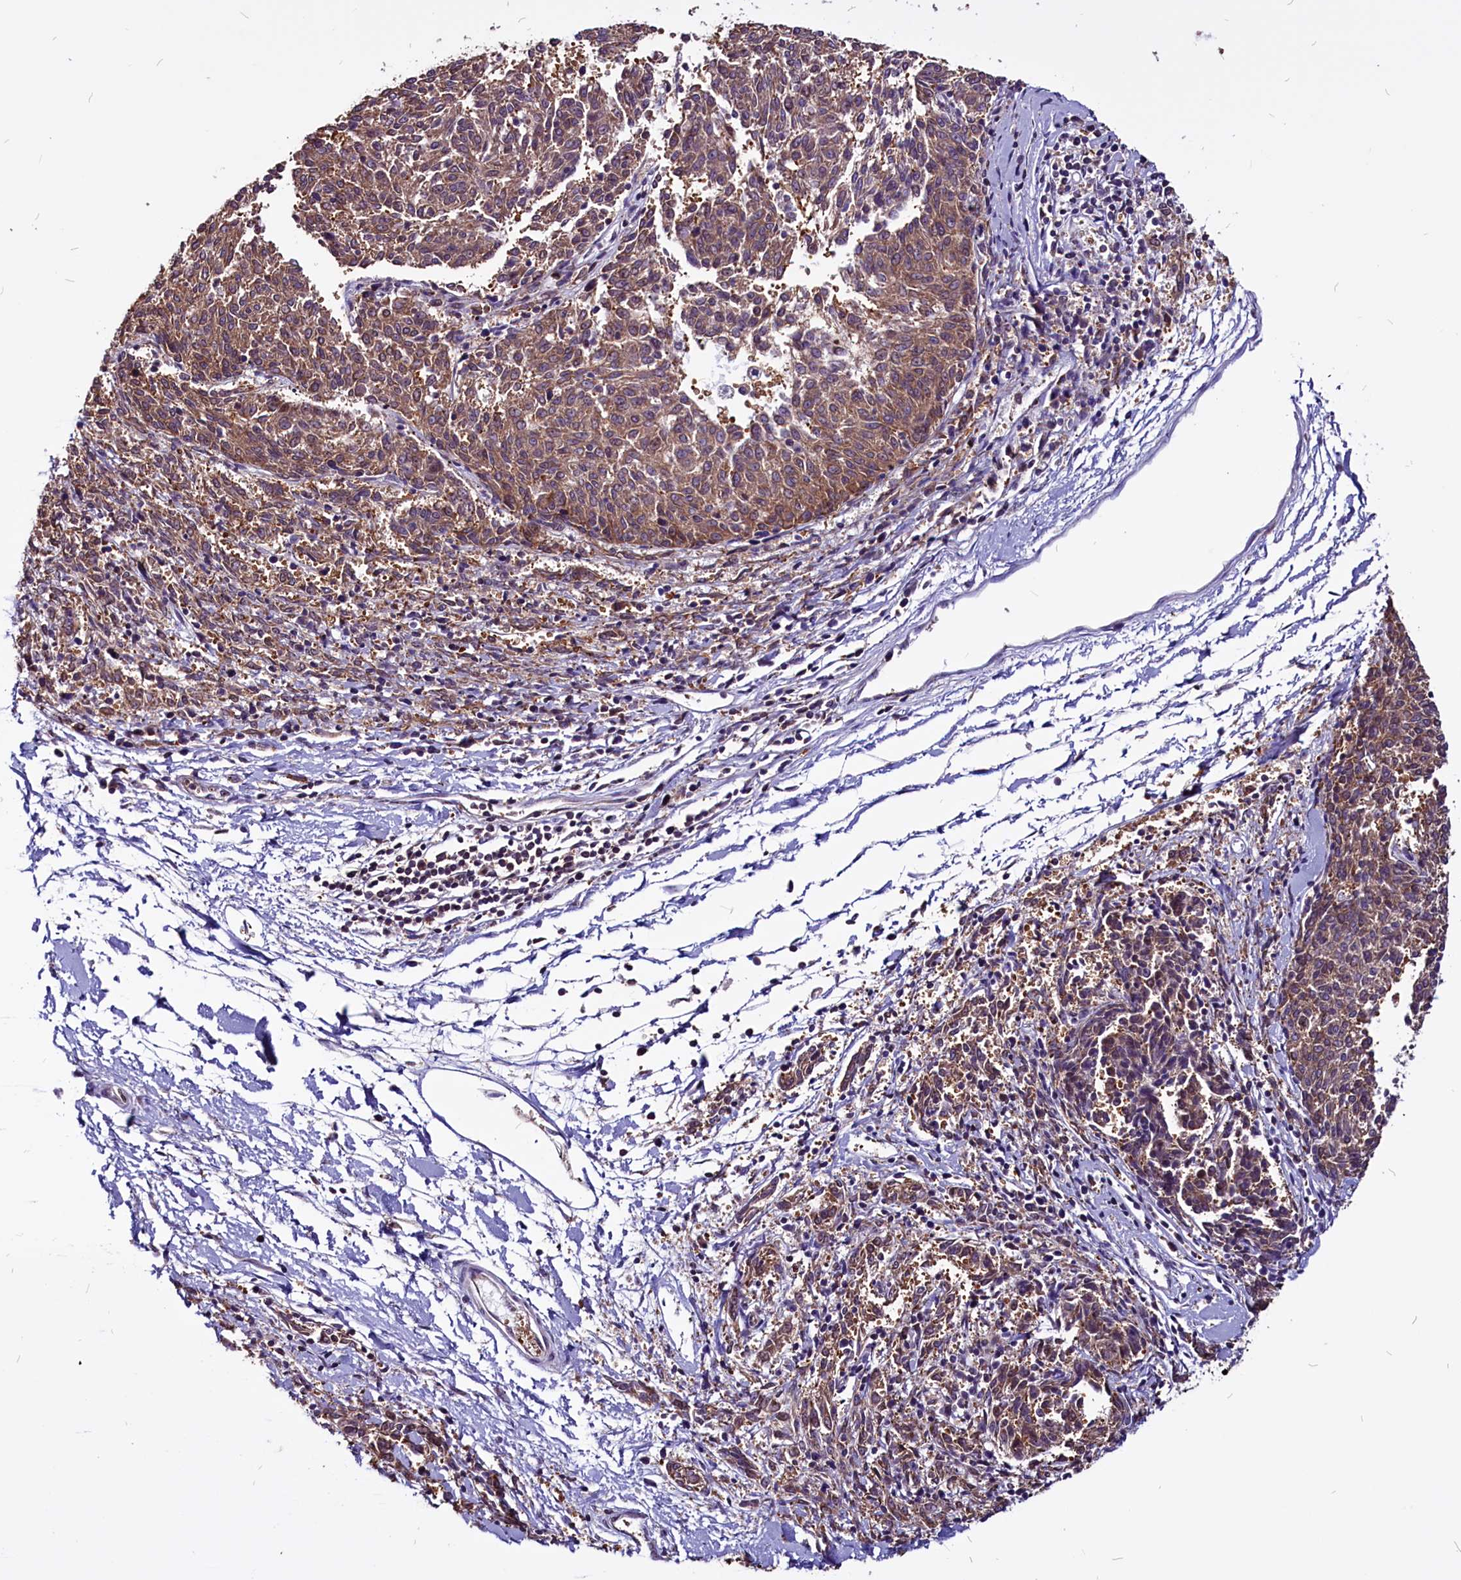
{"staining": {"intensity": "moderate", "quantity": ">75%", "location": "cytoplasmic/membranous"}, "tissue": "melanoma", "cell_type": "Tumor cells", "image_type": "cancer", "snomed": [{"axis": "morphology", "description": "Malignant melanoma, NOS"}, {"axis": "topography", "description": "Skin"}], "caption": "This histopathology image exhibits melanoma stained with IHC to label a protein in brown. The cytoplasmic/membranous of tumor cells show moderate positivity for the protein. Nuclei are counter-stained blue.", "gene": "EIF3G", "patient": {"sex": "female", "age": 72}}